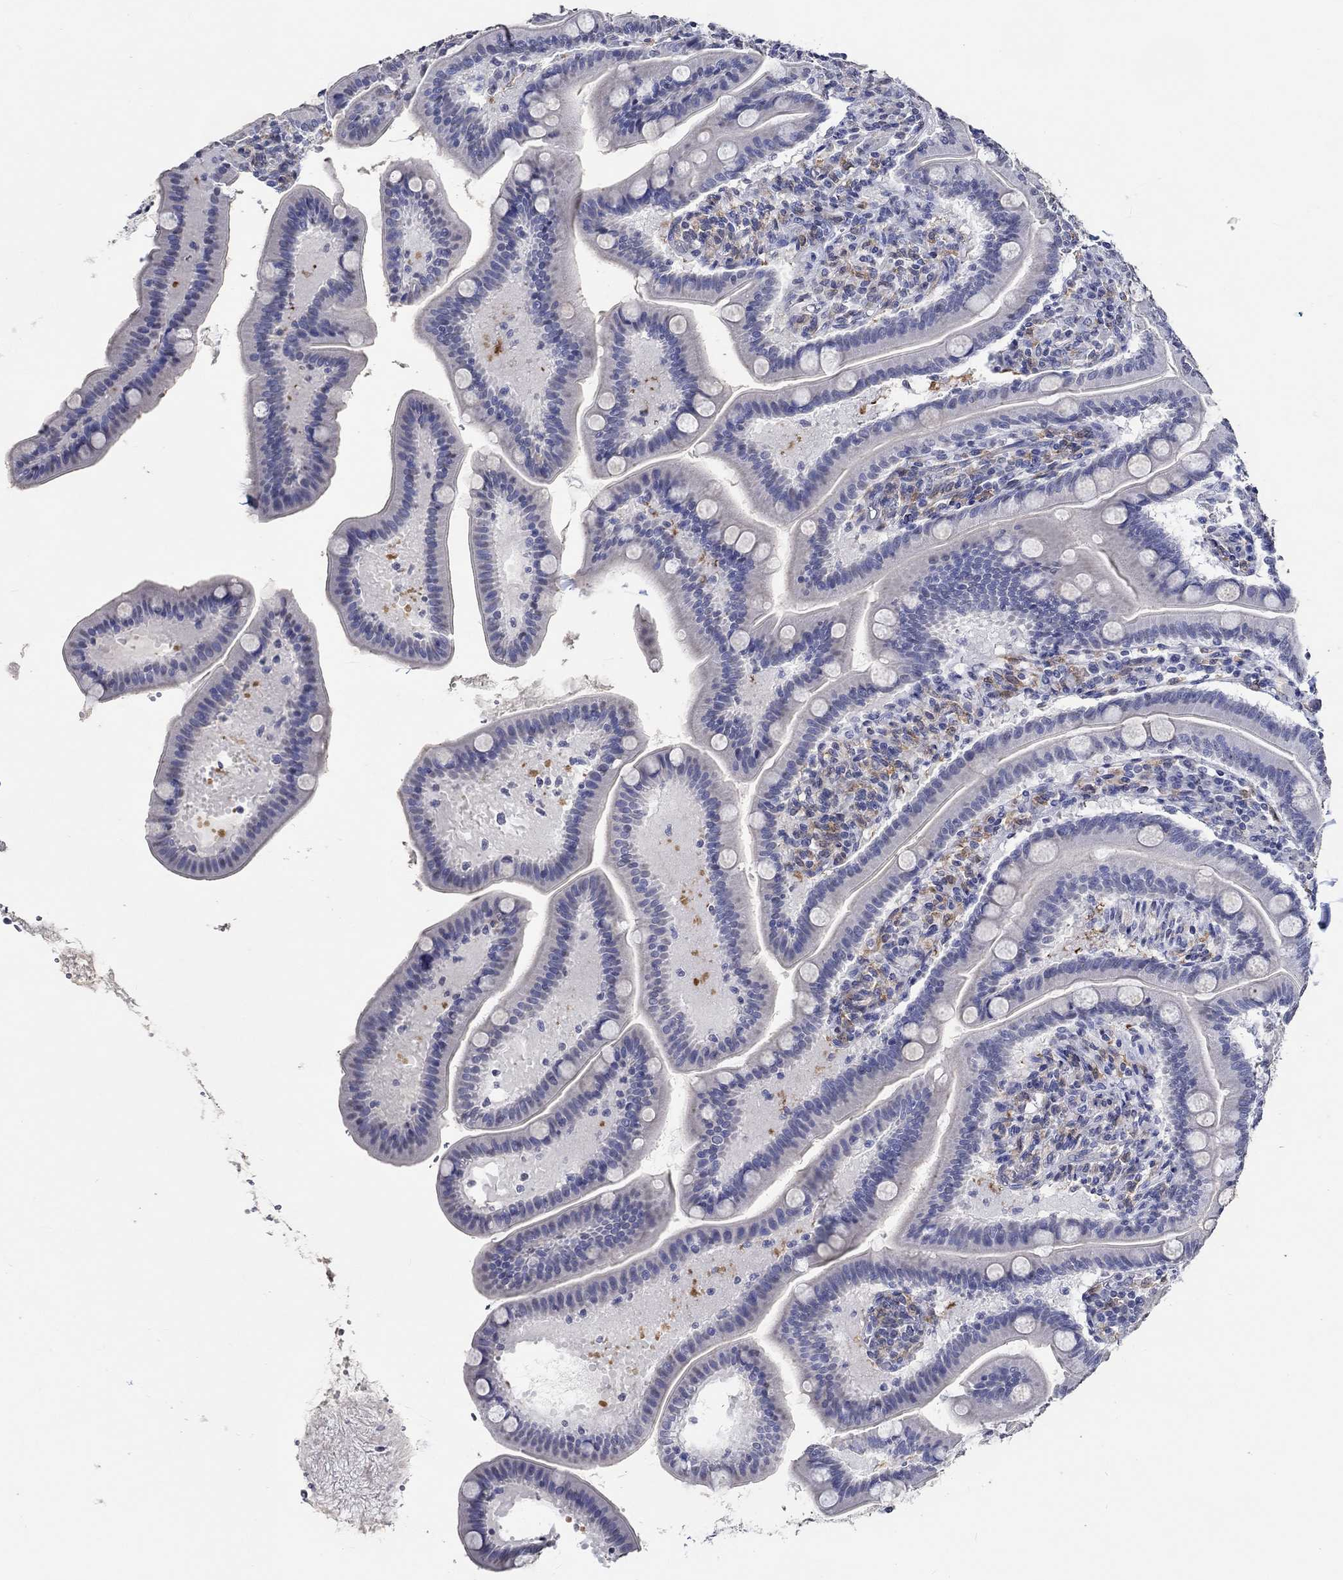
{"staining": {"intensity": "negative", "quantity": "none", "location": "none"}, "tissue": "small intestine", "cell_type": "Glandular cells", "image_type": "normal", "snomed": [{"axis": "morphology", "description": "Normal tissue, NOS"}, {"axis": "topography", "description": "Small intestine"}], "caption": "Small intestine was stained to show a protein in brown. There is no significant staining in glandular cells. (DAB IHC visualized using brightfield microscopy, high magnification).", "gene": "PDE1B", "patient": {"sex": "male", "age": 66}}